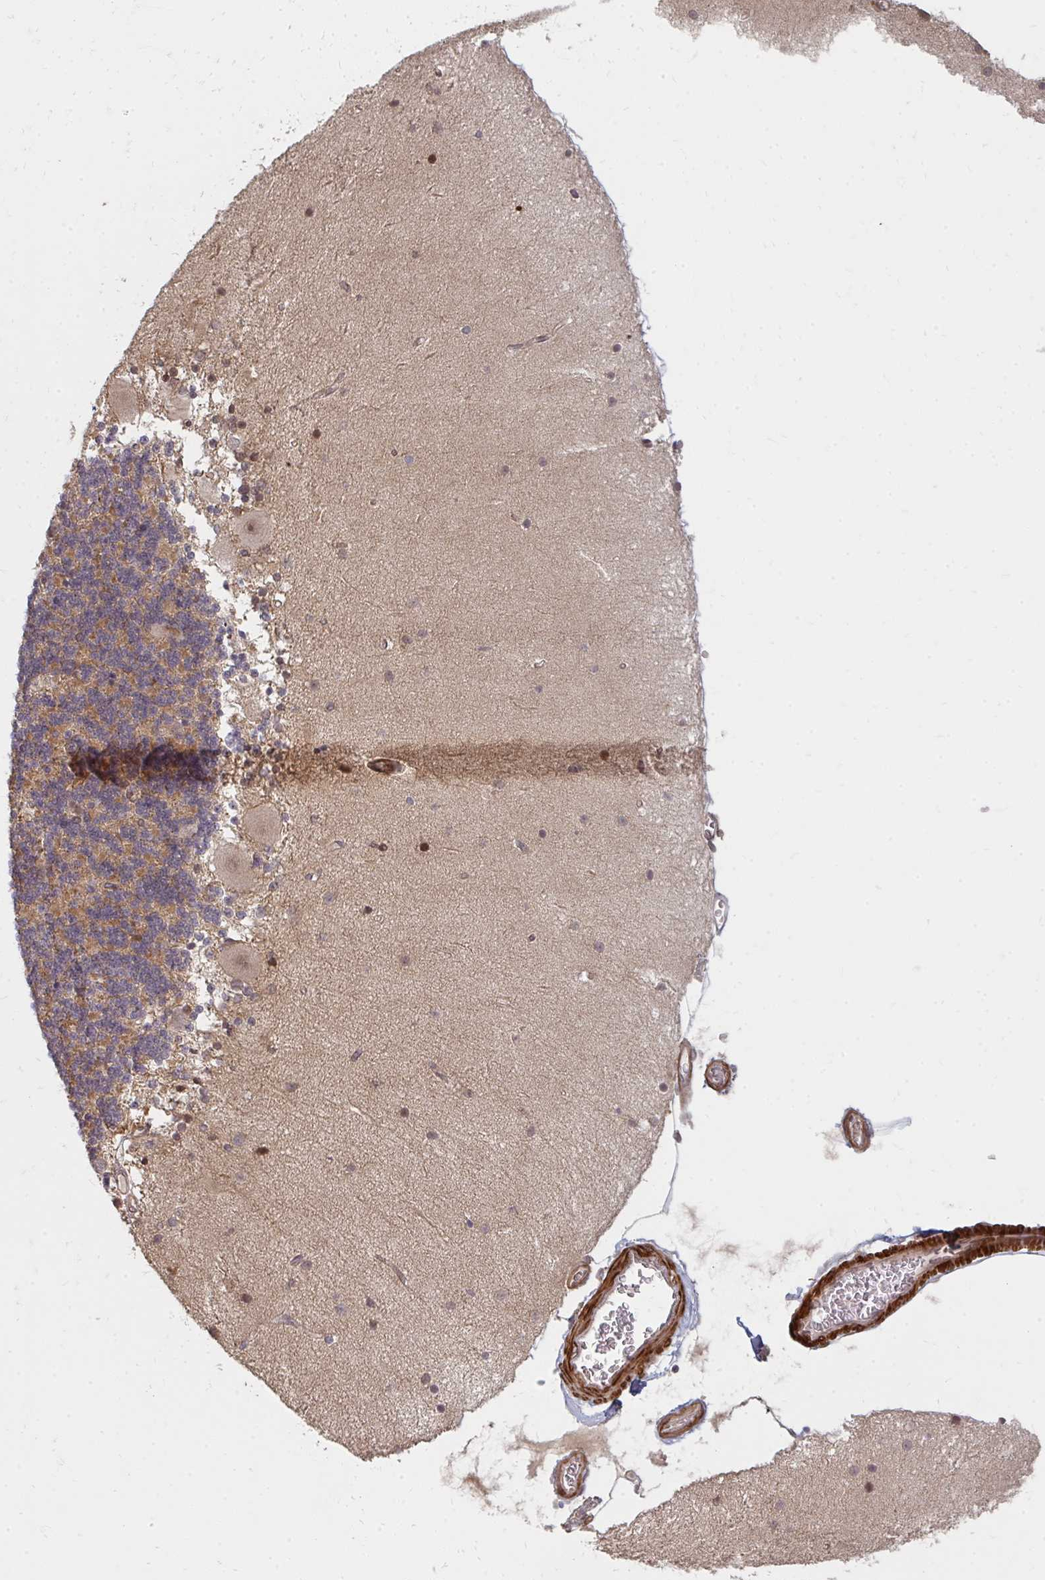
{"staining": {"intensity": "weak", "quantity": ">75%", "location": "cytoplasmic/membranous"}, "tissue": "cerebellum", "cell_type": "Cells in granular layer", "image_type": "normal", "snomed": [{"axis": "morphology", "description": "Normal tissue, NOS"}, {"axis": "topography", "description": "Cerebellum"}], "caption": "Cells in granular layer demonstrate low levels of weak cytoplasmic/membranous positivity in about >75% of cells in unremarkable human cerebellum. The staining was performed using DAB (3,3'-diaminobenzidine), with brown indicating positive protein expression. Nuclei are stained blue with hematoxylin.", "gene": "ZNF285", "patient": {"sex": "female", "age": 54}}